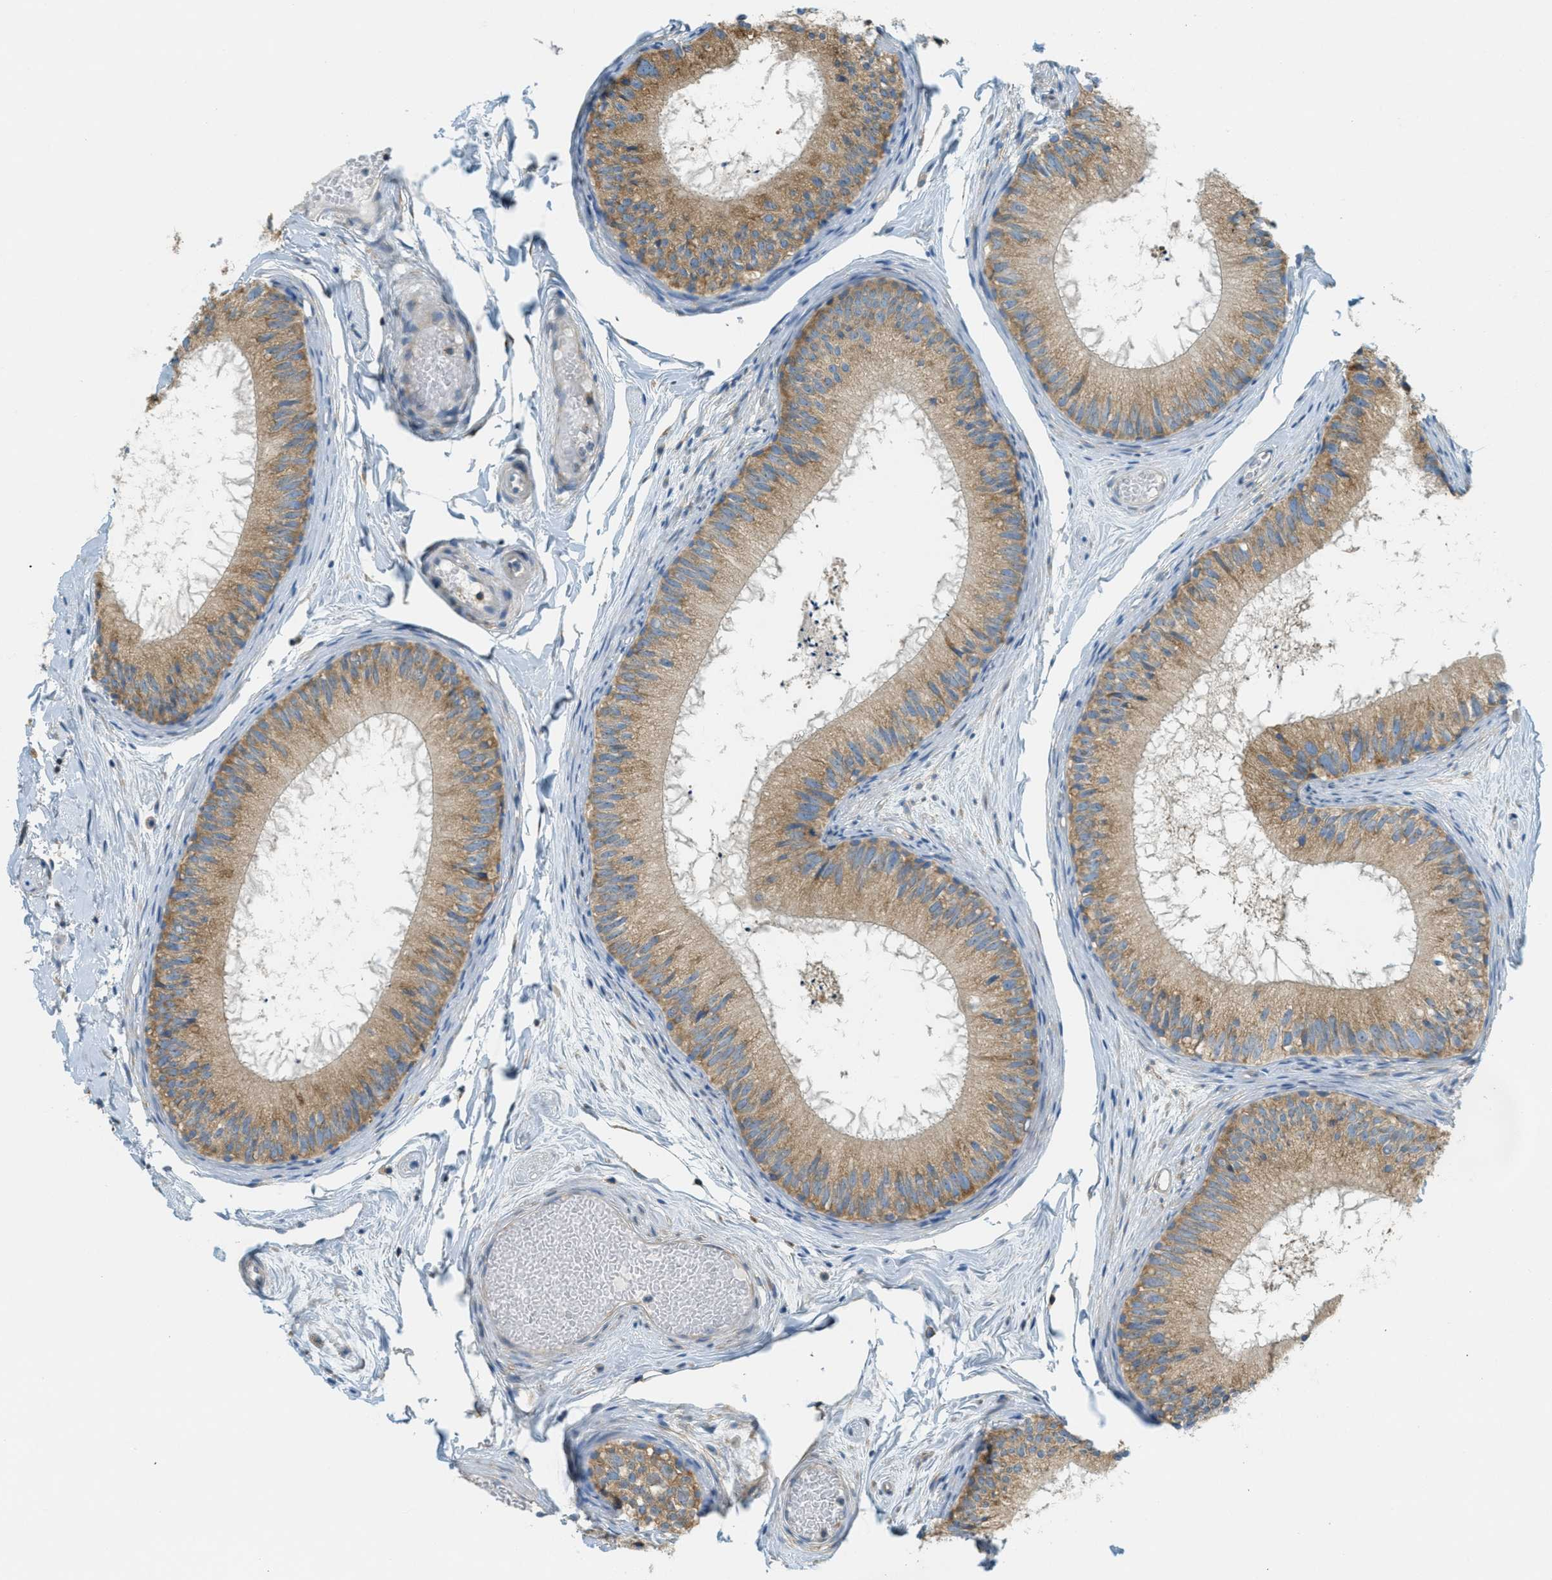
{"staining": {"intensity": "weak", "quantity": ">75%", "location": "cytoplasmic/membranous"}, "tissue": "epididymis", "cell_type": "Glandular cells", "image_type": "normal", "snomed": [{"axis": "morphology", "description": "Normal tissue, NOS"}, {"axis": "topography", "description": "Epididymis"}], "caption": "Normal epididymis was stained to show a protein in brown. There is low levels of weak cytoplasmic/membranous positivity in about >75% of glandular cells.", "gene": "ABCF1", "patient": {"sex": "male", "age": 46}}